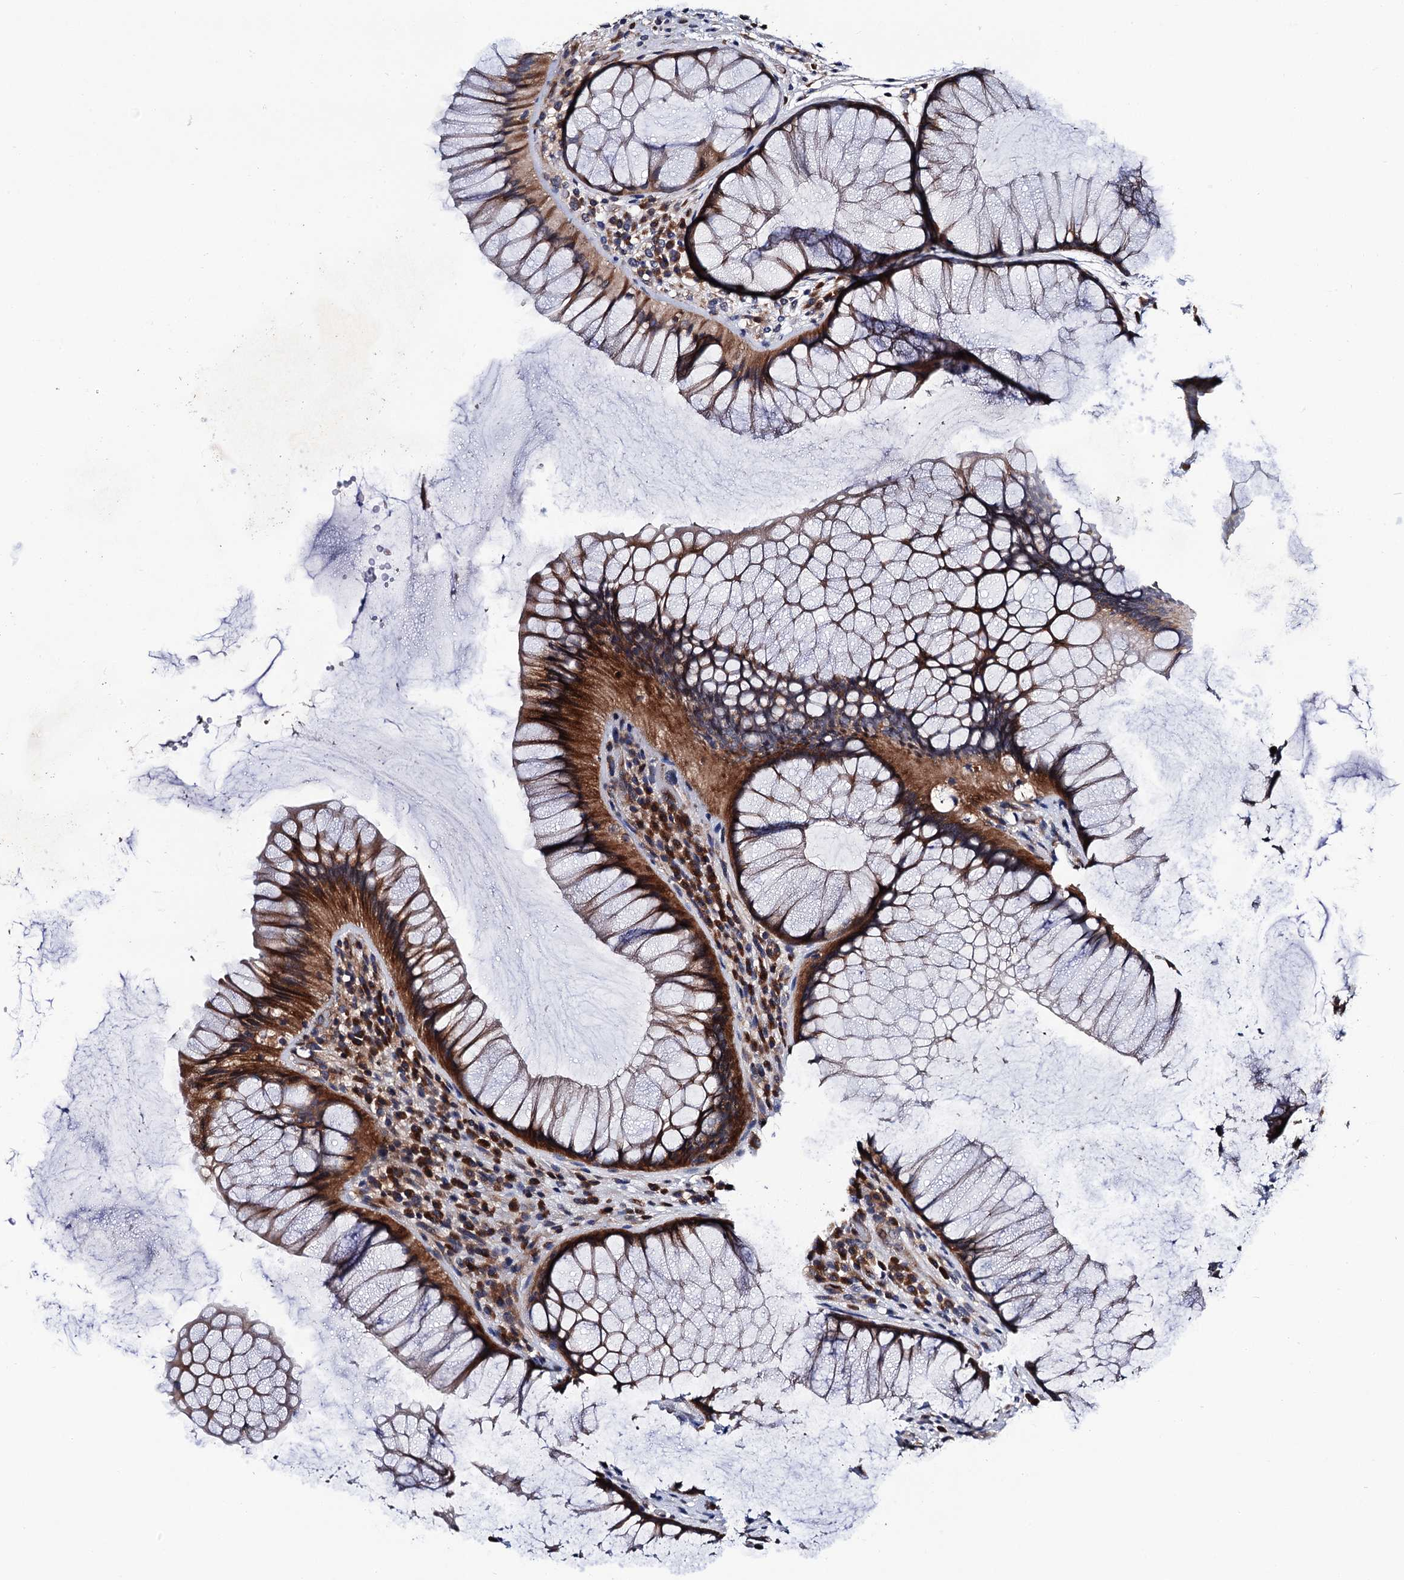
{"staining": {"intensity": "moderate", "quantity": ">75%", "location": "cytoplasmic/membranous"}, "tissue": "rectum", "cell_type": "Glandular cells", "image_type": "normal", "snomed": [{"axis": "morphology", "description": "Normal tissue, NOS"}, {"axis": "topography", "description": "Rectum"}], "caption": "Immunohistochemistry histopathology image of normal rectum: human rectum stained using immunohistochemistry (IHC) displays medium levels of moderate protein expression localized specifically in the cytoplasmic/membranous of glandular cells, appearing as a cytoplasmic/membranous brown color.", "gene": "TRMT112", "patient": {"sex": "male", "age": 51}}